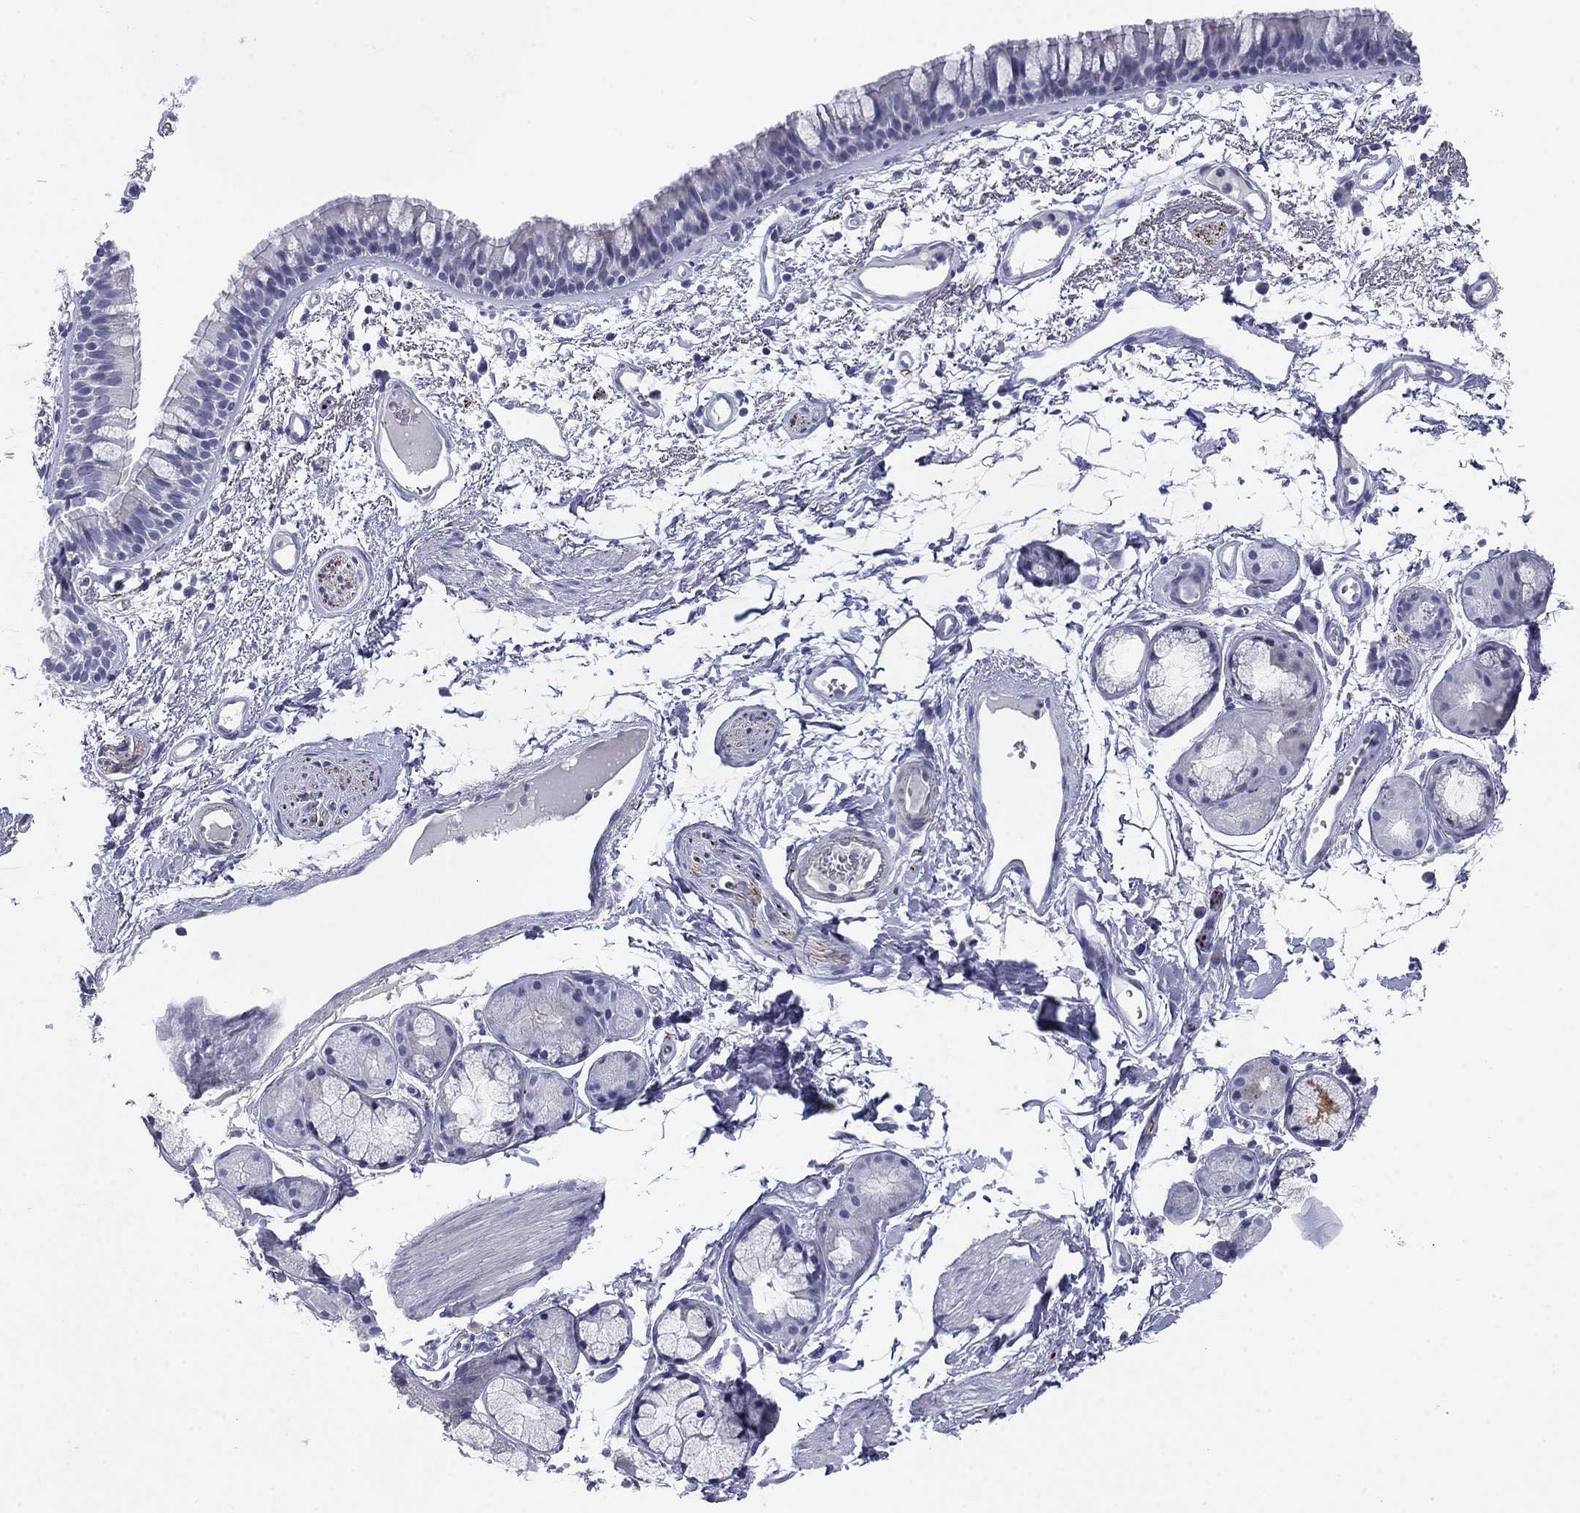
{"staining": {"intensity": "negative", "quantity": "none", "location": "none"}, "tissue": "bronchus", "cell_type": "Respiratory epithelial cells", "image_type": "normal", "snomed": [{"axis": "morphology", "description": "Normal tissue, NOS"}, {"axis": "topography", "description": "Cartilage tissue"}, {"axis": "topography", "description": "Bronchus"}], "caption": "This is an IHC photomicrograph of benign bronchus. There is no positivity in respiratory epithelial cells.", "gene": "PRPH", "patient": {"sex": "male", "age": 66}}